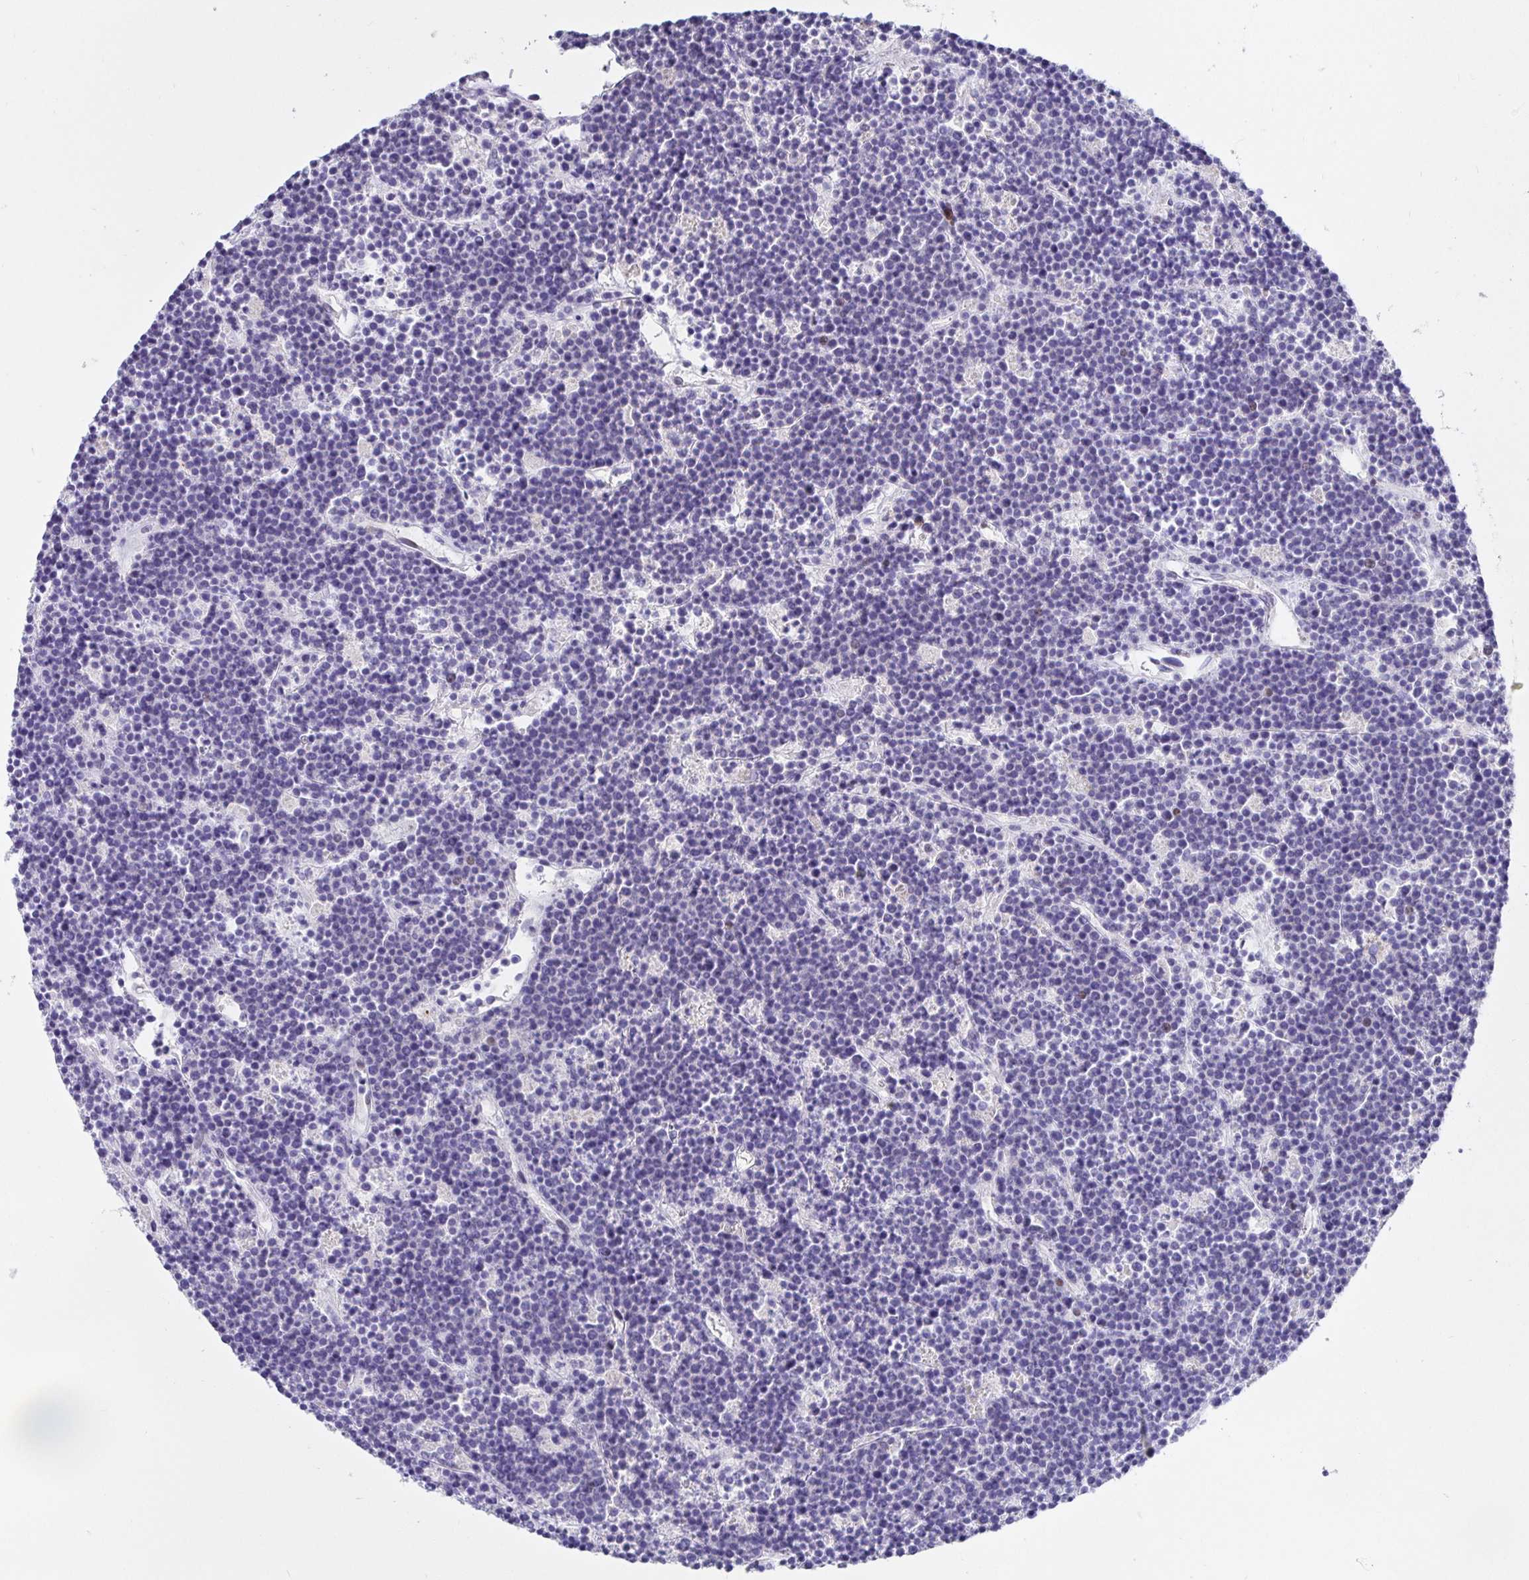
{"staining": {"intensity": "negative", "quantity": "none", "location": "none"}, "tissue": "lymphoma", "cell_type": "Tumor cells", "image_type": "cancer", "snomed": [{"axis": "morphology", "description": "Malignant lymphoma, non-Hodgkin's type, High grade"}, {"axis": "topography", "description": "Ovary"}], "caption": "Malignant lymphoma, non-Hodgkin's type (high-grade) was stained to show a protein in brown. There is no significant expression in tumor cells.", "gene": "KBTBD13", "patient": {"sex": "female", "age": 56}}